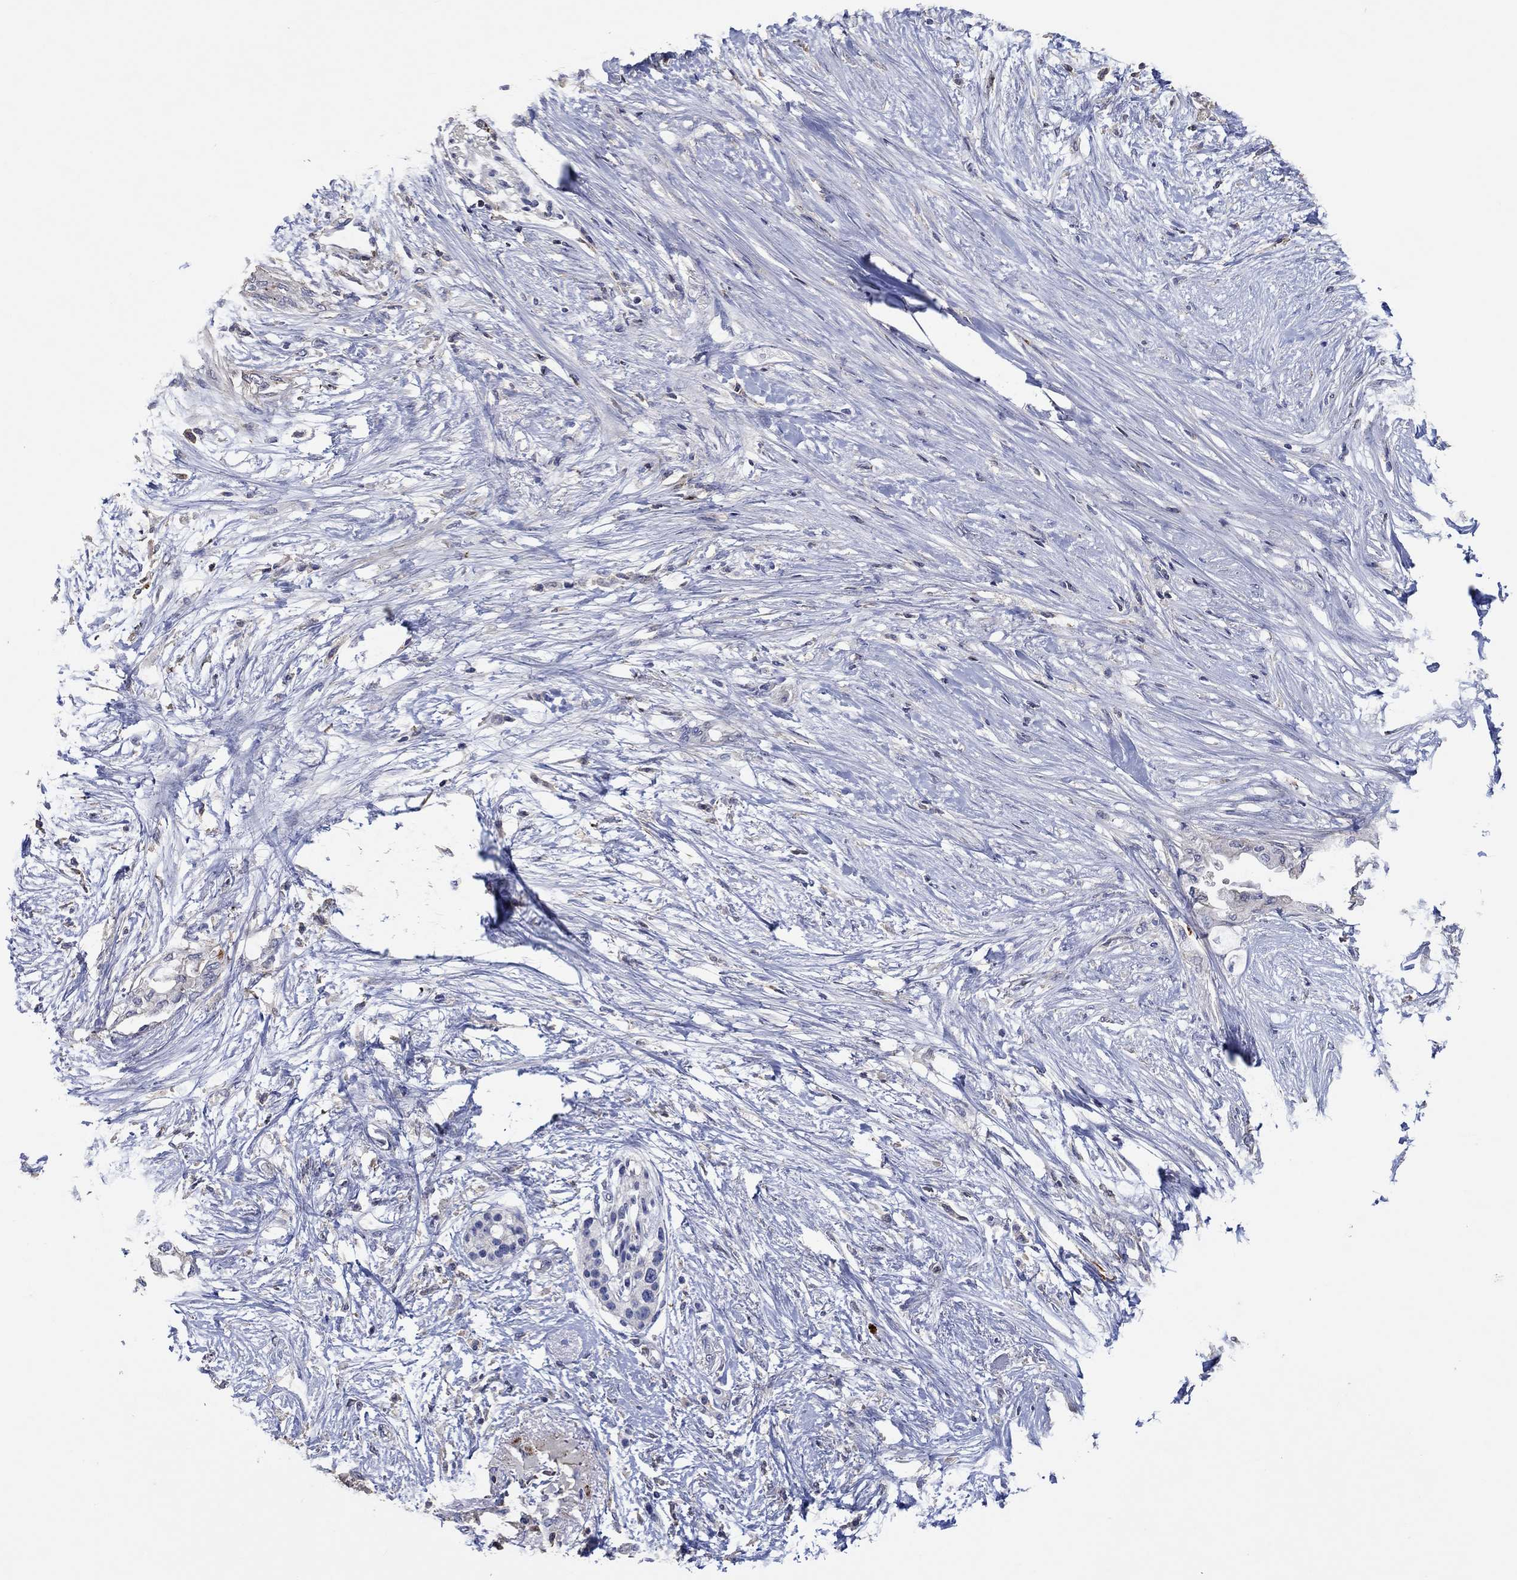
{"staining": {"intensity": "negative", "quantity": "none", "location": "none"}, "tissue": "pancreatic cancer", "cell_type": "Tumor cells", "image_type": "cancer", "snomed": [{"axis": "morphology", "description": "Normal tissue, NOS"}, {"axis": "morphology", "description": "Adenocarcinoma, NOS"}, {"axis": "topography", "description": "Pancreas"}, {"axis": "topography", "description": "Duodenum"}], "caption": "Human pancreatic adenocarcinoma stained for a protein using immunohistochemistry exhibits no positivity in tumor cells.", "gene": "TNFAIP8L3", "patient": {"sex": "female", "age": 60}}